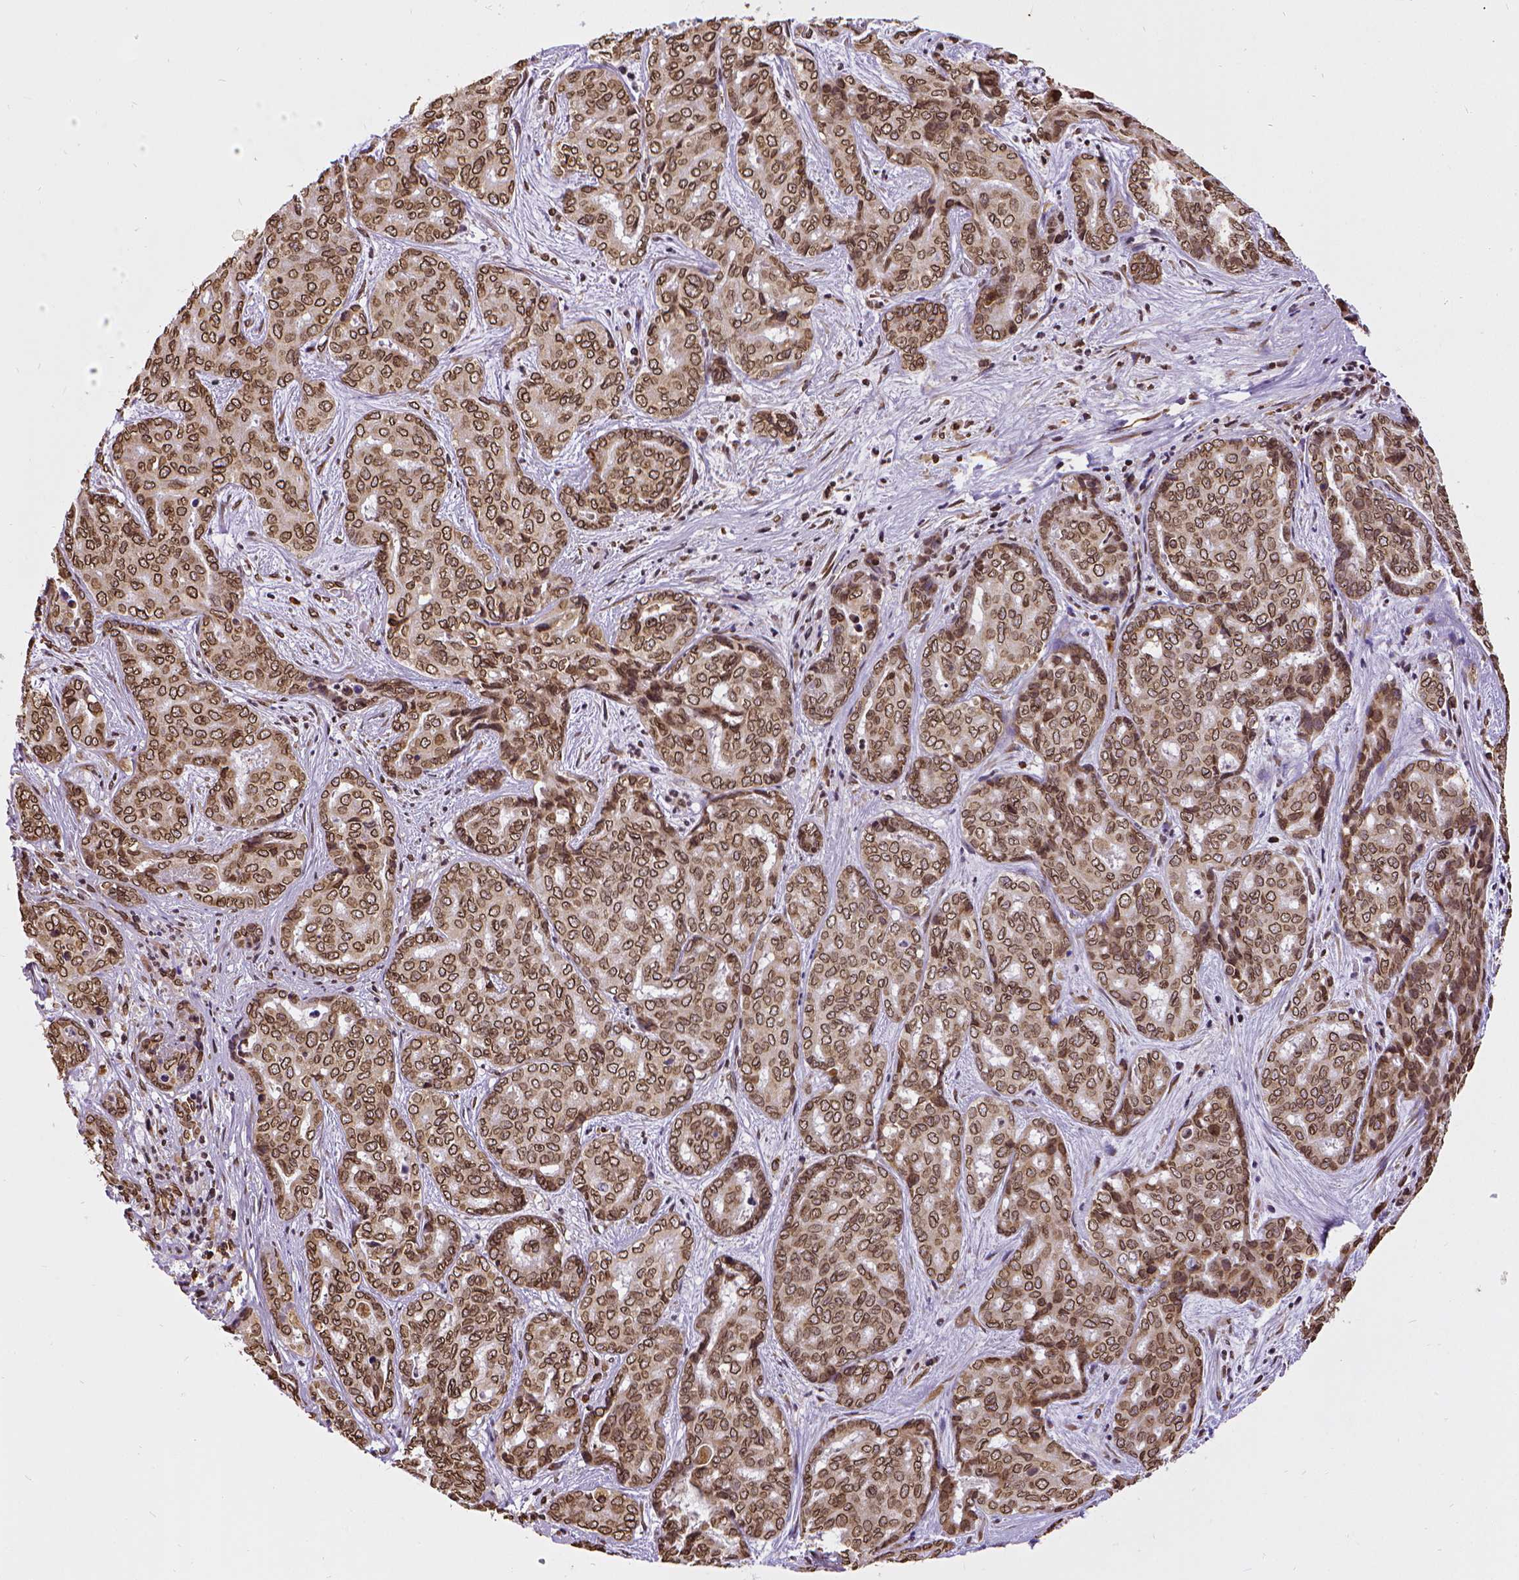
{"staining": {"intensity": "moderate", "quantity": ">75%", "location": "cytoplasmic/membranous,nuclear"}, "tissue": "liver cancer", "cell_type": "Tumor cells", "image_type": "cancer", "snomed": [{"axis": "morphology", "description": "Cholangiocarcinoma"}, {"axis": "topography", "description": "Liver"}], "caption": "Protein staining reveals moderate cytoplasmic/membranous and nuclear expression in approximately >75% of tumor cells in liver cancer (cholangiocarcinoma).", "gene": "MTDH", "patient": {"sex": "female", "age": 64}}